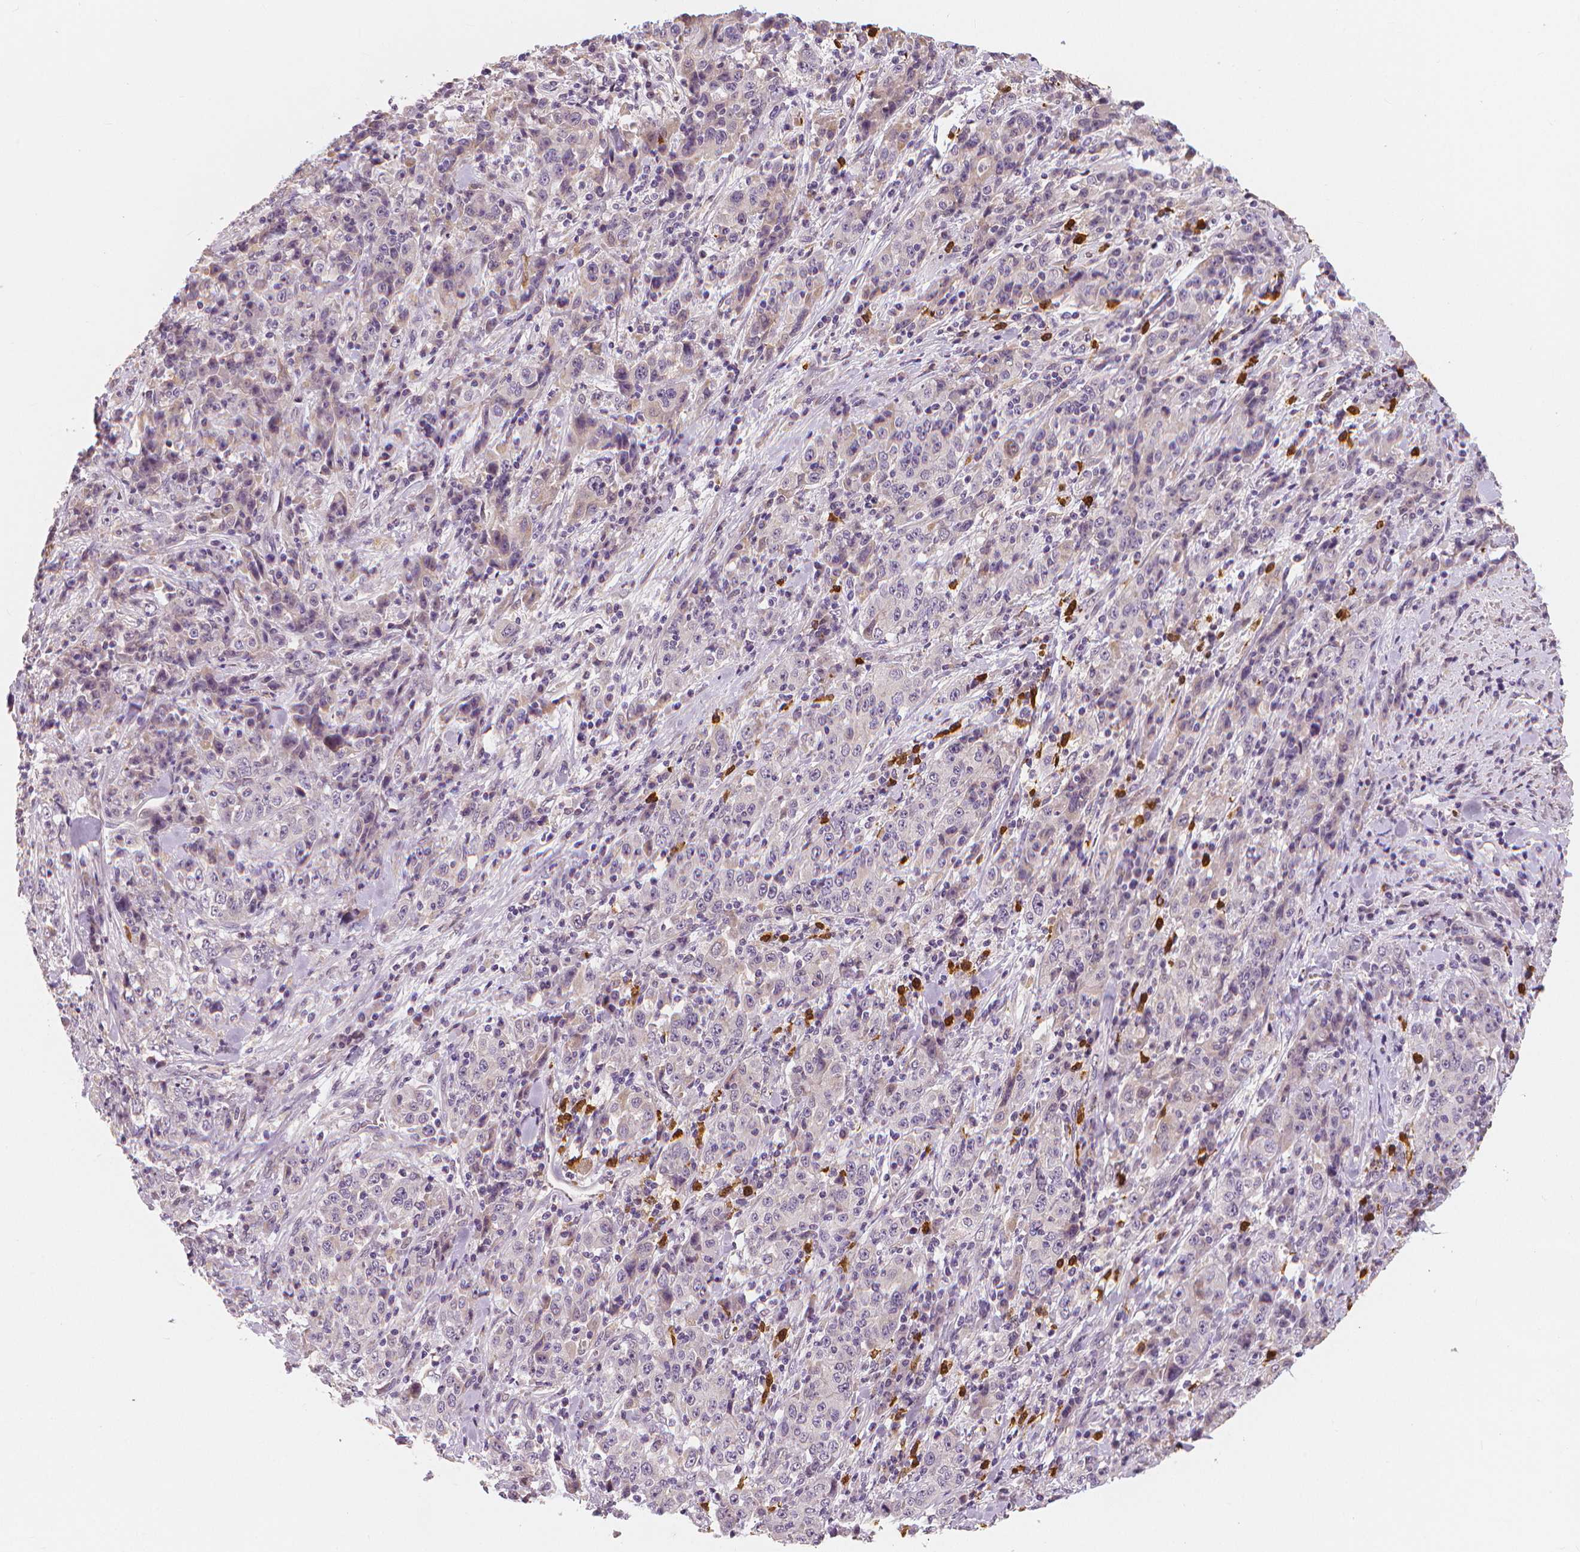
{"staining": {"intensity": "negative", "quantity": "none", "location": "none"}, "tissue": "stomach cancer", "cell_type": "Tumor cells", "image_type": "cancer", "snomed": [{"axis": "morphology", "description": "Normal tissue, NOS"}, {"axis": "morphology", "description": "Adenocarcinoma, NOS"}, {"axis": "topography", "description": "Stomach, upper"}, {"axis": "topography", "description": "Stomach"}], "caption": "DAB immunohistochemical staining of stomach adenocarcinoma reveals no significant positivity in tumor cells.", "gene": "RNASE7", "patient": {"sex": "male", "age": 59}}